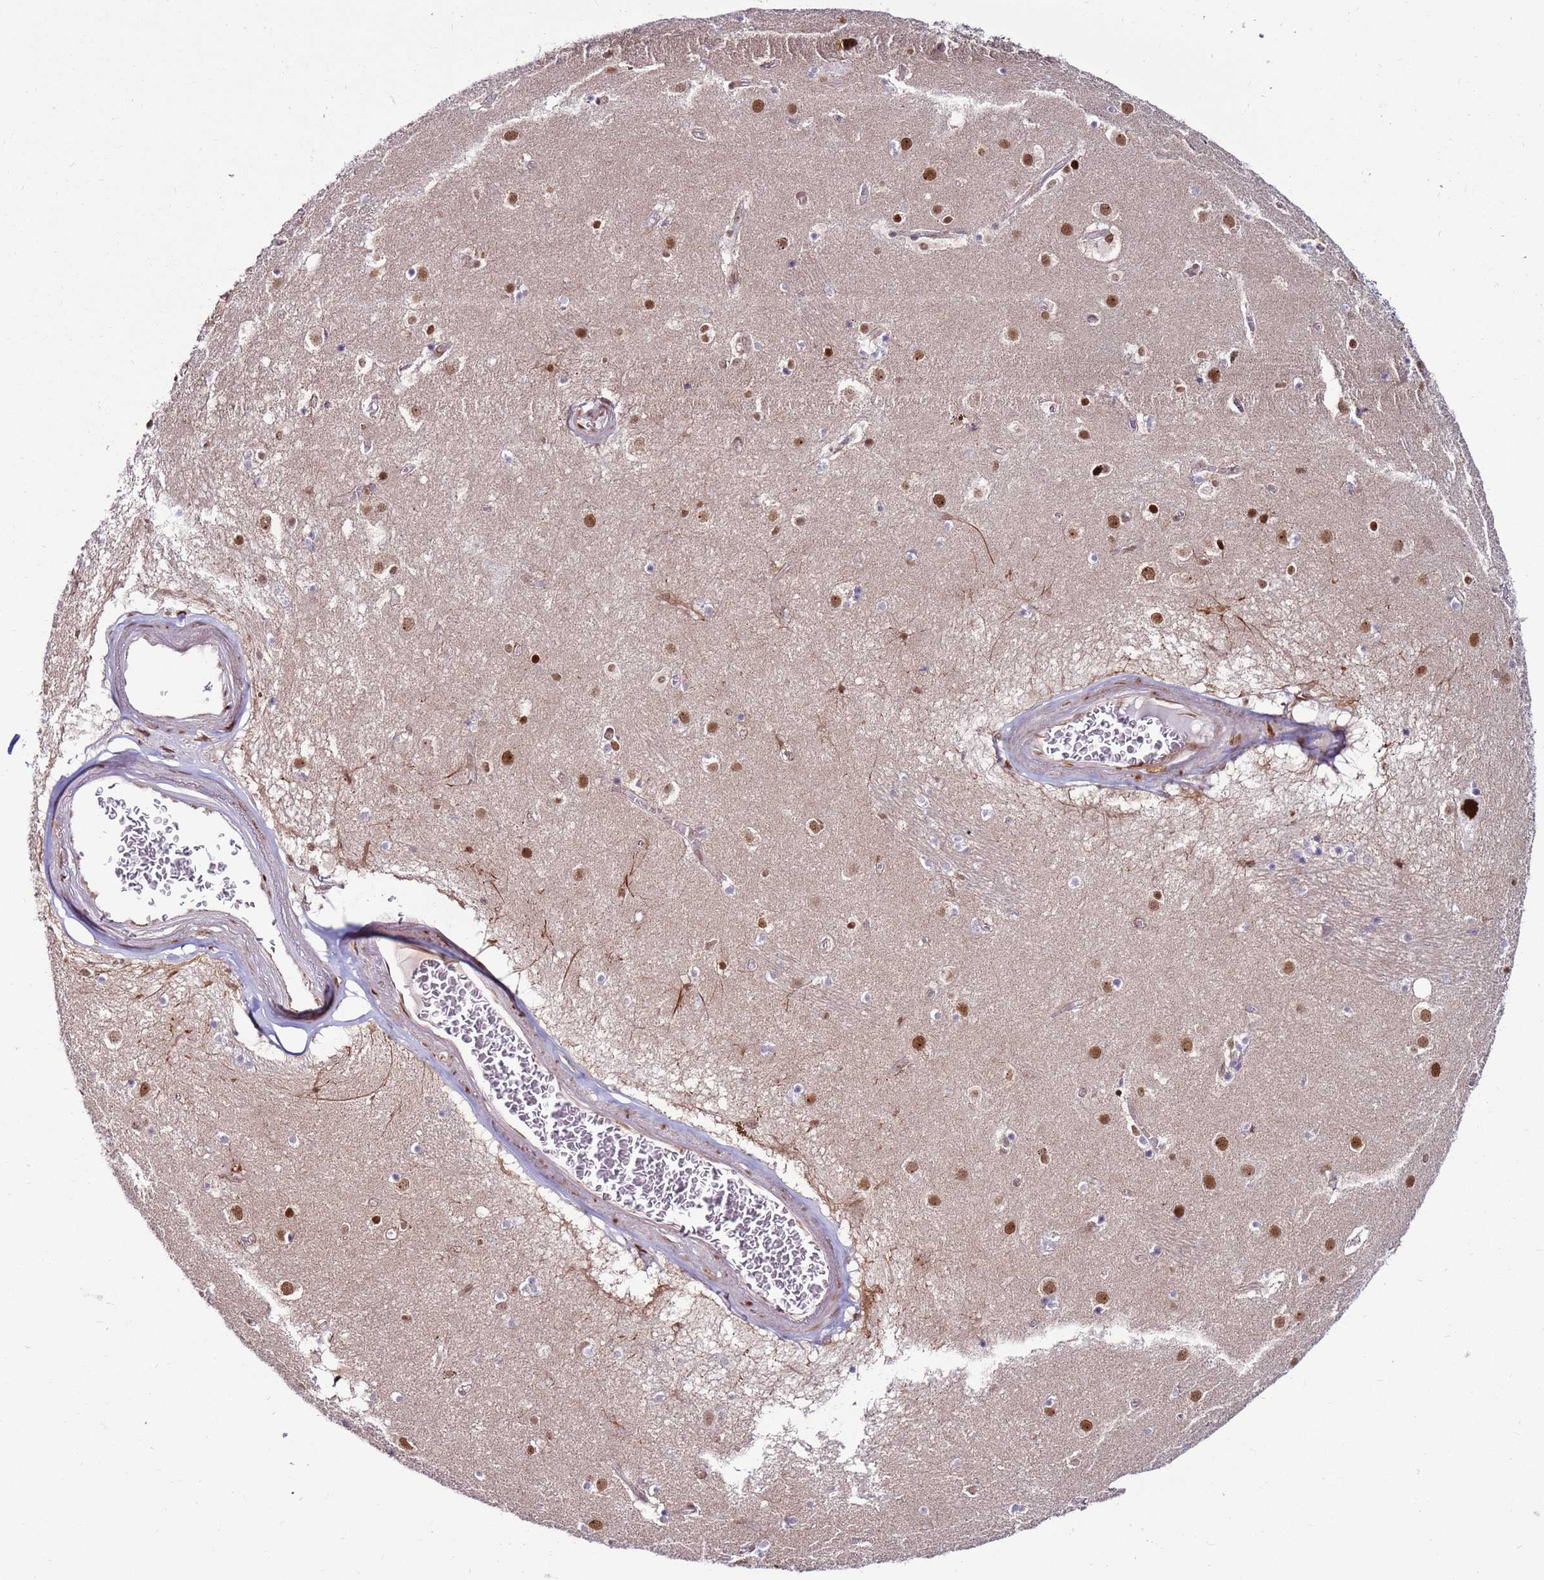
{"staining": {"intensity": "weak", "quantity": "25%-75%", "location": "nuclear"}, "tissue": "caudate", "cell_type": "Glial cells", "image_type": "normal", "snomed": [{"axis": "morphology", "description": "Normal tissue, NOS"}, {"axis": "topography", "description": "Lateral ventricle wall"}], "caption": "A high-resolution micrograph shows immunohistochemistry staining of benign caudate, which displays weak nuclear expression in about 25%-75% of glial cells.", "gene": "KPNA4", "patient": {"sex": "male", "age": 70}}